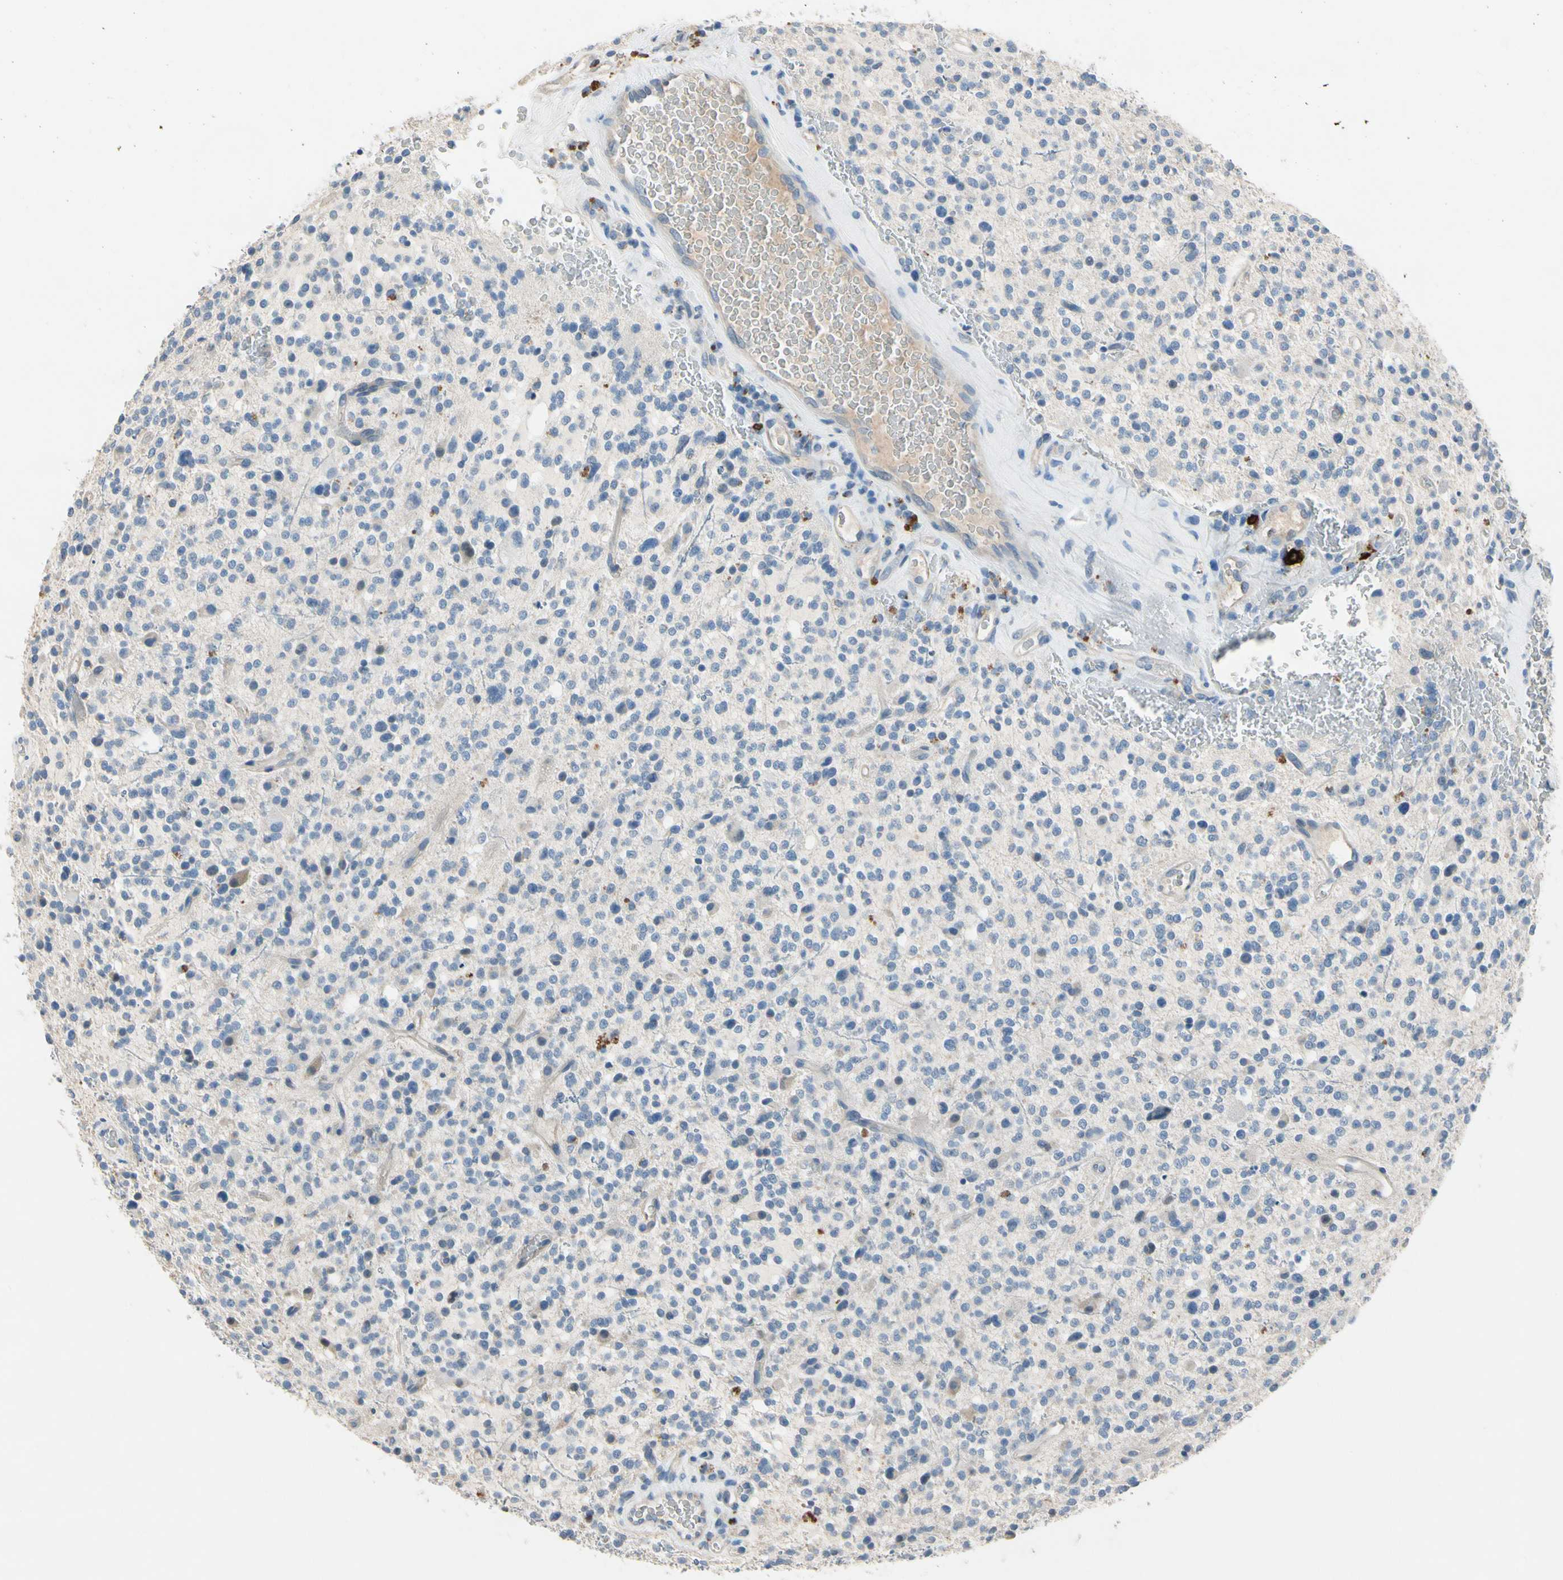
{"staining": {"intensity": "negative", "quantity": "none", "location": "none"}, "tissue": "glioma", "cell_type": "Tumor cells", "image_type": "cancer", "snomed": [{"axis": "morphology", "description": "Glioma, malignant, High grade"}, {"axis": "topography", "description": "Brain"}], "caption": "Immunohistochemical staining of human malignant glioma (high-grade) demonstrates no significant expression in tumor cells.", "gene": "CPA3", "patient": {"sex": "male", "age": 48}}